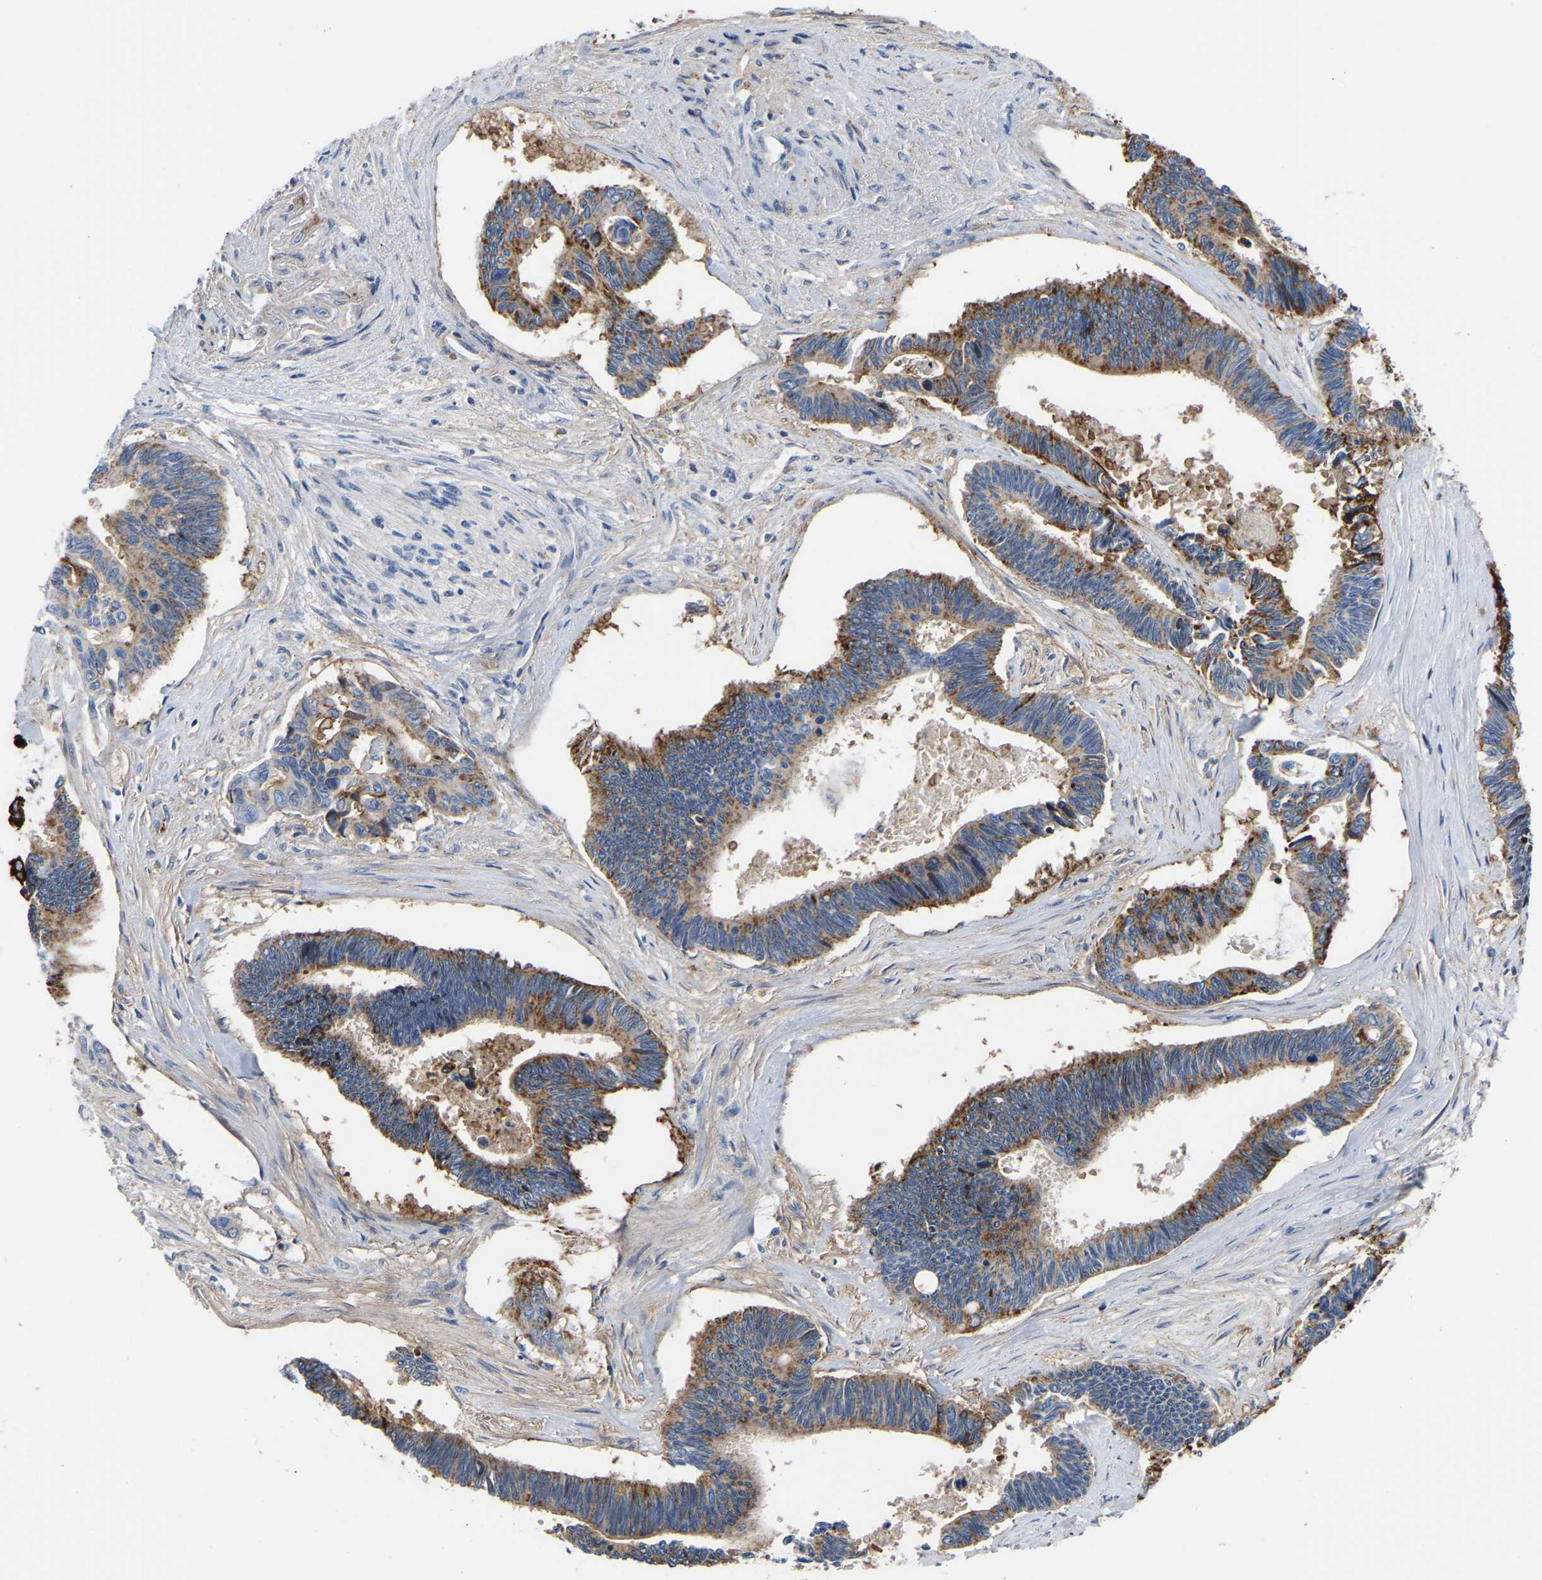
{"staining": {"intensity": "moderate", "quantity": ">75%", "location": "cytoplasmic/membranous"}, "tissue": "pancreatic cancer", "cell_type": "Tumor cells", "image_type": "cancer", "snomed": [{"axis": "morphology", "description": "Adenocarcinoma, NOS"}, {"axis": "topography", "description": "Pancreas"}], "caption": "Pancreatic cancer stained for a protein (brown) exhibits moderate cytoplasmic/membranous positive staining in approximately >75% of tumor cells.", "gene": "ZNF449", "patient": {"sex": "female", "age": 70}}